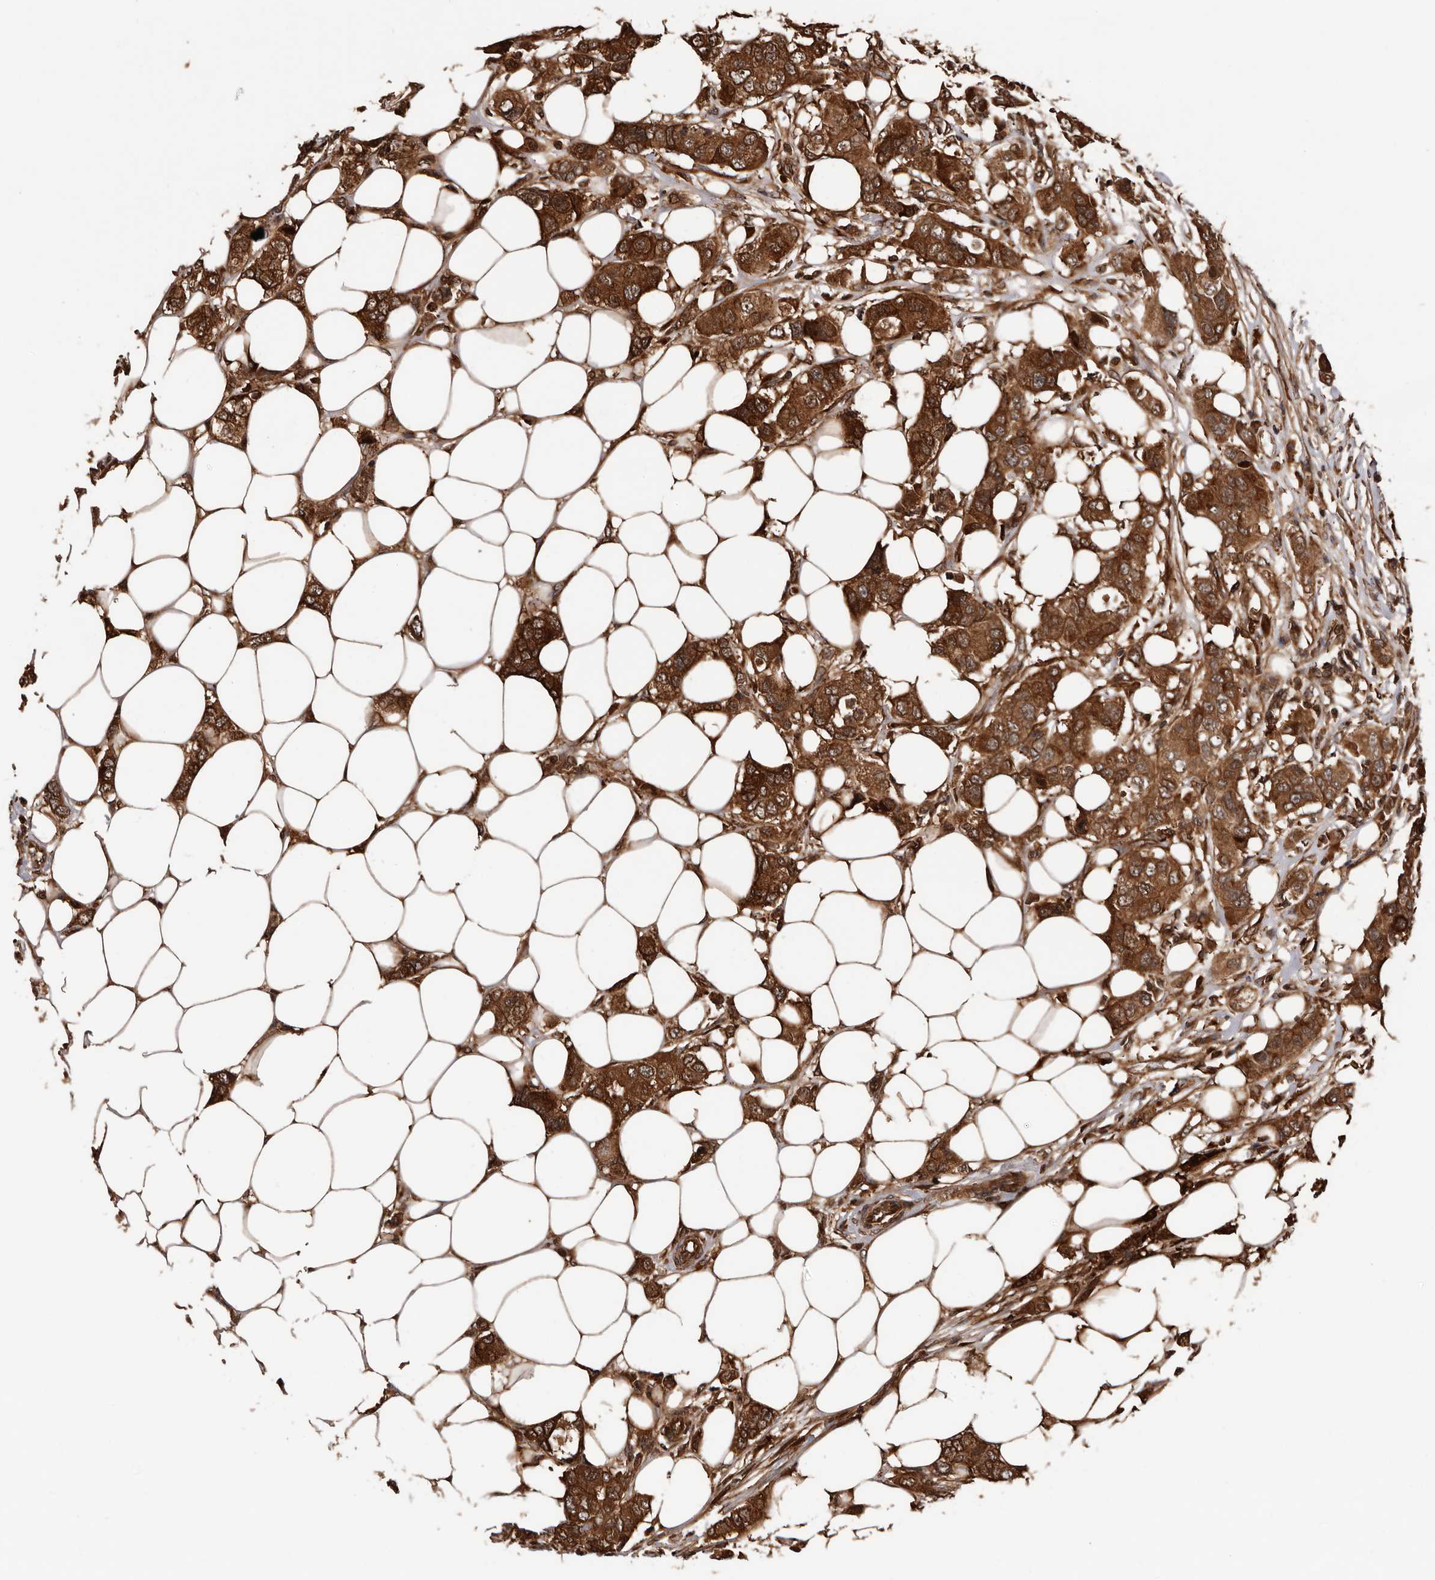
{"staining": {"intensity": "strong", "quantity": ">75%", "location": "cytoplasmic/membranous"}, "tissue": "breast cancer", "cell_type": "Tumor cells", "image_type": "cancer", "snomed": [{"axis": "morphology", "description": "Duct carcinoma"}, {"axis": "topography", "description": "Breast"}], "caption": "Immunohistochemical staining of human breast intraductal carcinoma demonstrates high levels of strong cytoplasmic/membranous staining in about >75% of tumor cells.", "gene": "ADAMTS2", "patient": {"sex": "female", "age": 50}}